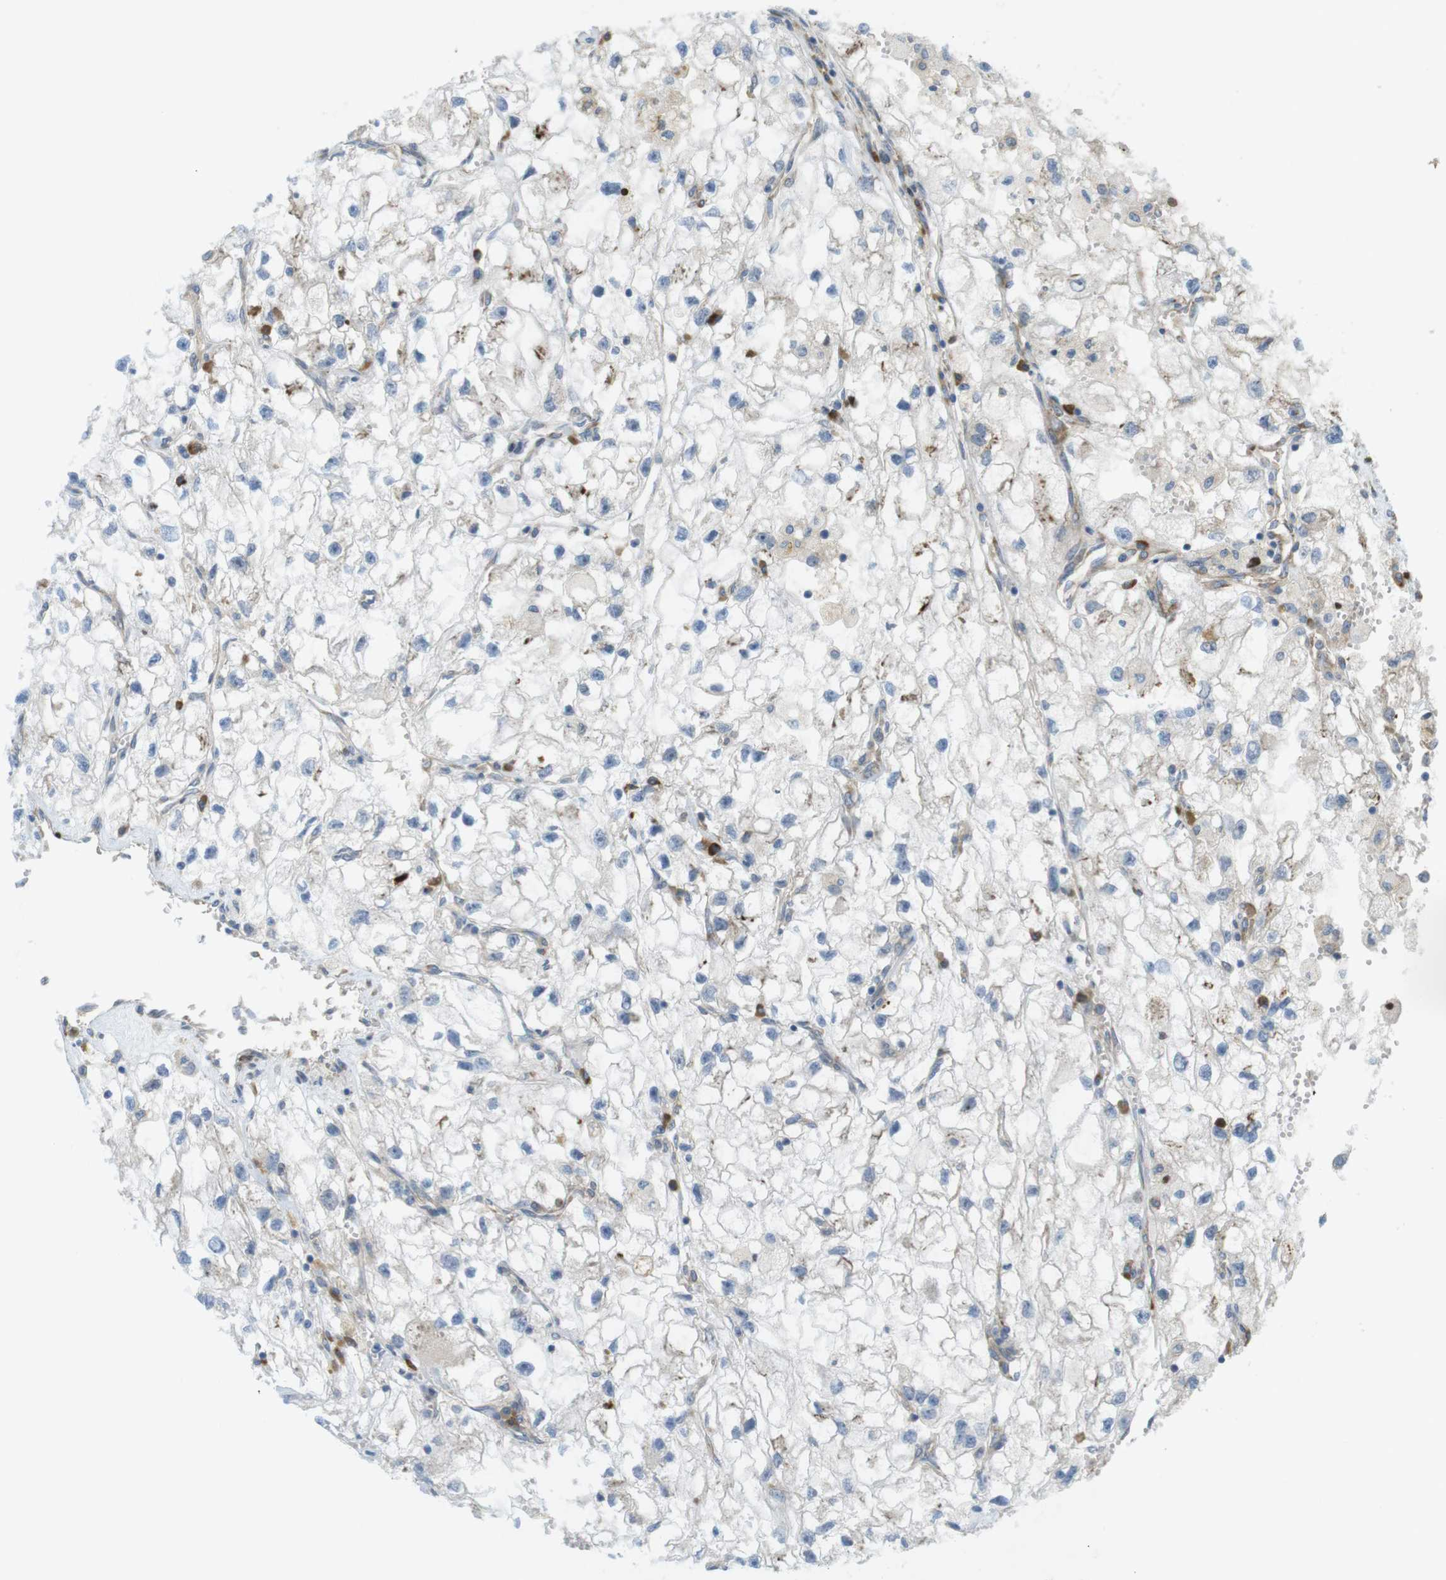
{"staining": {"intensity": "weak", "quantity": "25%-75%", "location": "cytoplasmic/membranous"}, "tissue": "renal cancer", "cell_type": "Tumor cells", "image_type": "cancer", "snomed": [{"axis": "morphology", "description": "Adenocarcinoma, NOS"}, {"axis": "topography", "description": "Kidney"}], "caption": "Immunohistochemical staining of adenocarcinoma (renal) shows weak cytoplasmic/membranous protein positivity in about 25%-75% of tumor cells.", "gene": "GJC3", "patient": {"sex": "female", "age": 70}}